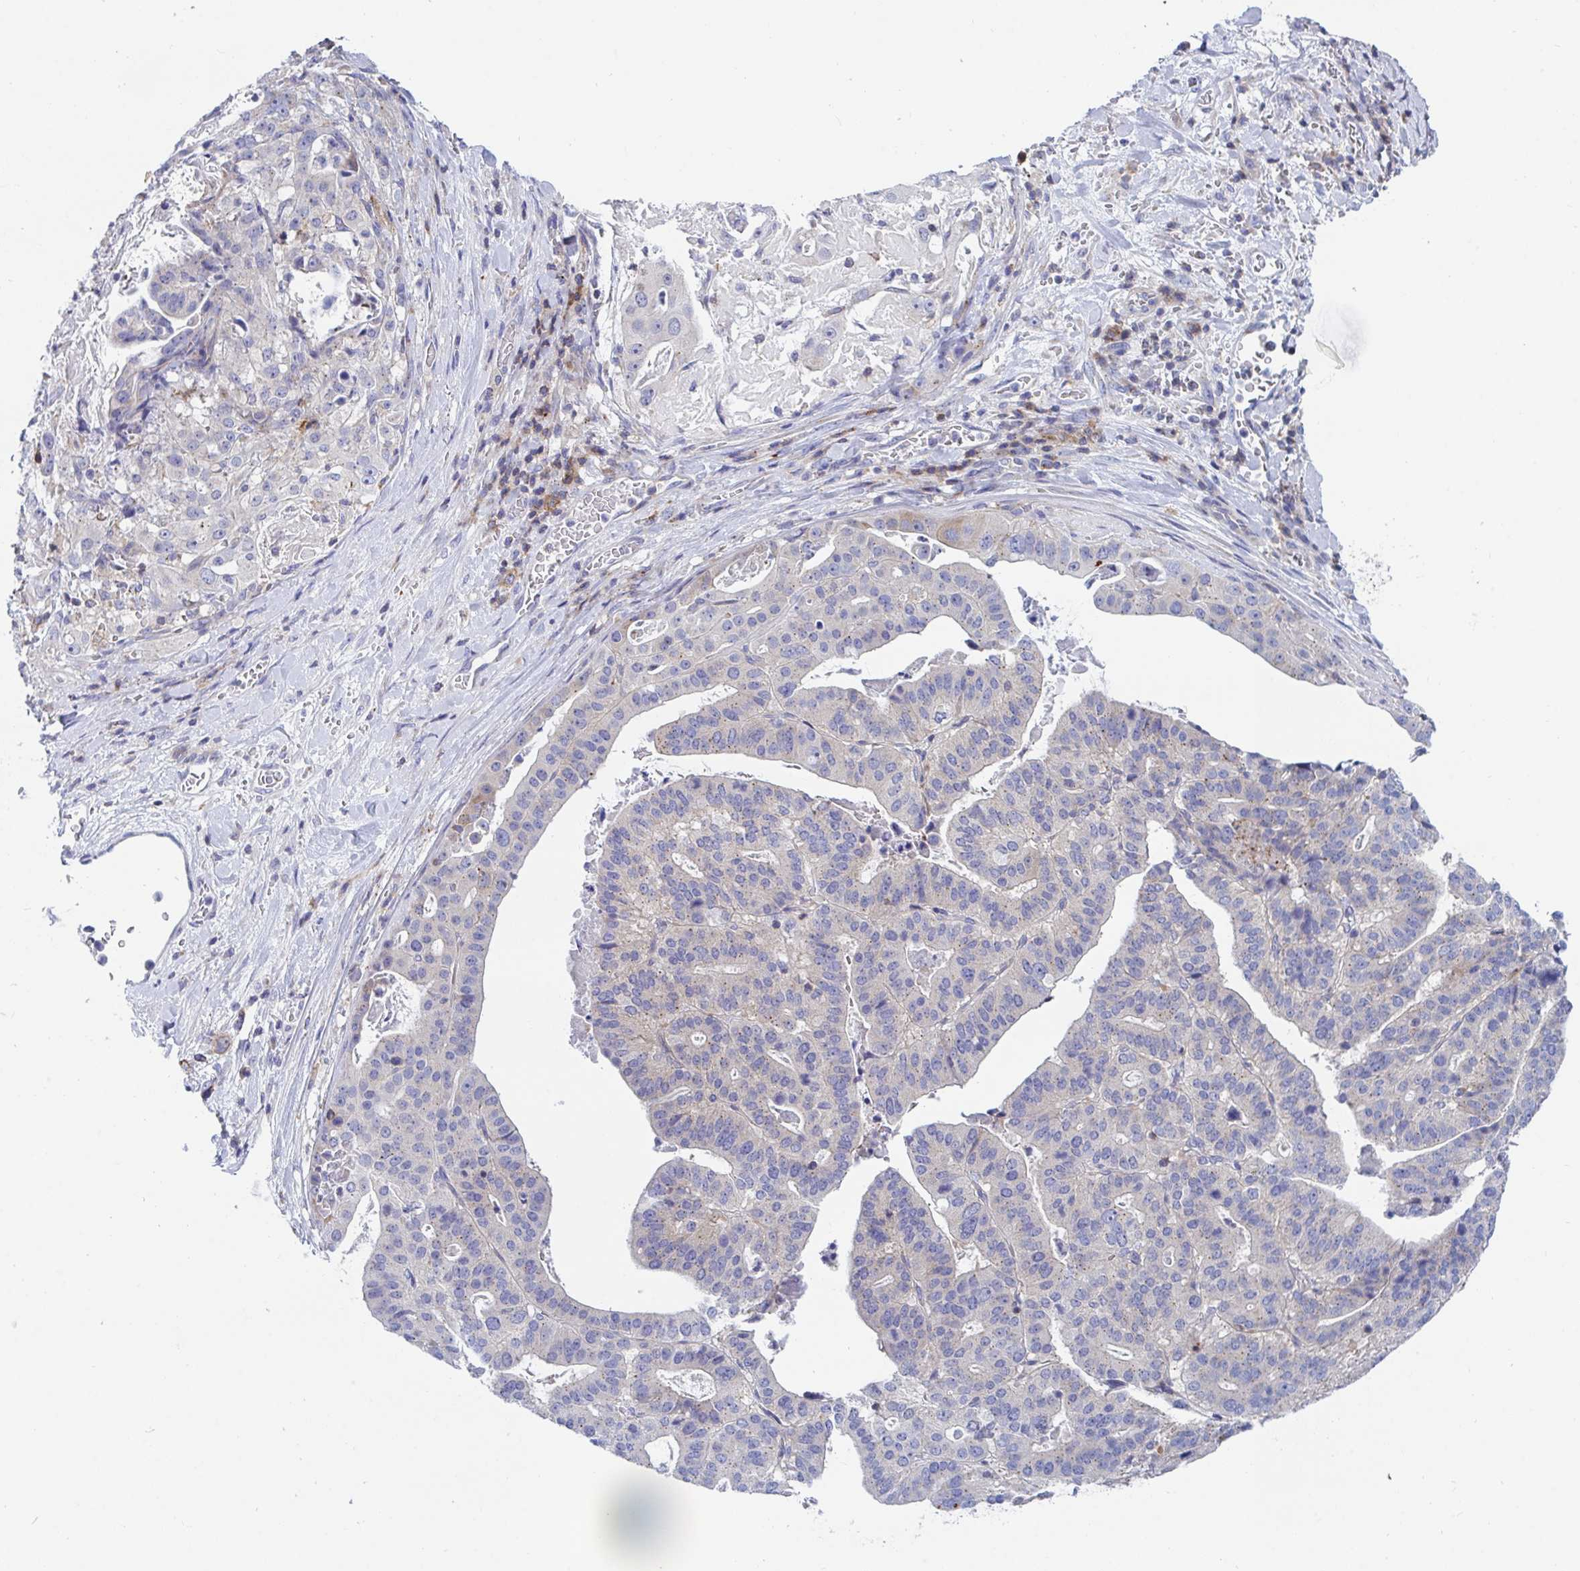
{"staining": {"intensity": "weak", "quantity": "<25%", "location": "cytoplasmic/membranous"}, "tissue": "stomach cancer", "cell_type": "Tumor cells", "image_type": "cancer", "snomed": [{"axis": "morphology", "description": "Adenocarcinoma, NOS"}, {"axis": "topography", "description": "Stomach"}], "caption": "This is an immunohistochemistry (IHC) image of human adenocarcinoma (stomach). There is no staining in tumor cells.", "gene": "FRMD3", "patient": {"sex": "male", "age": 48}}